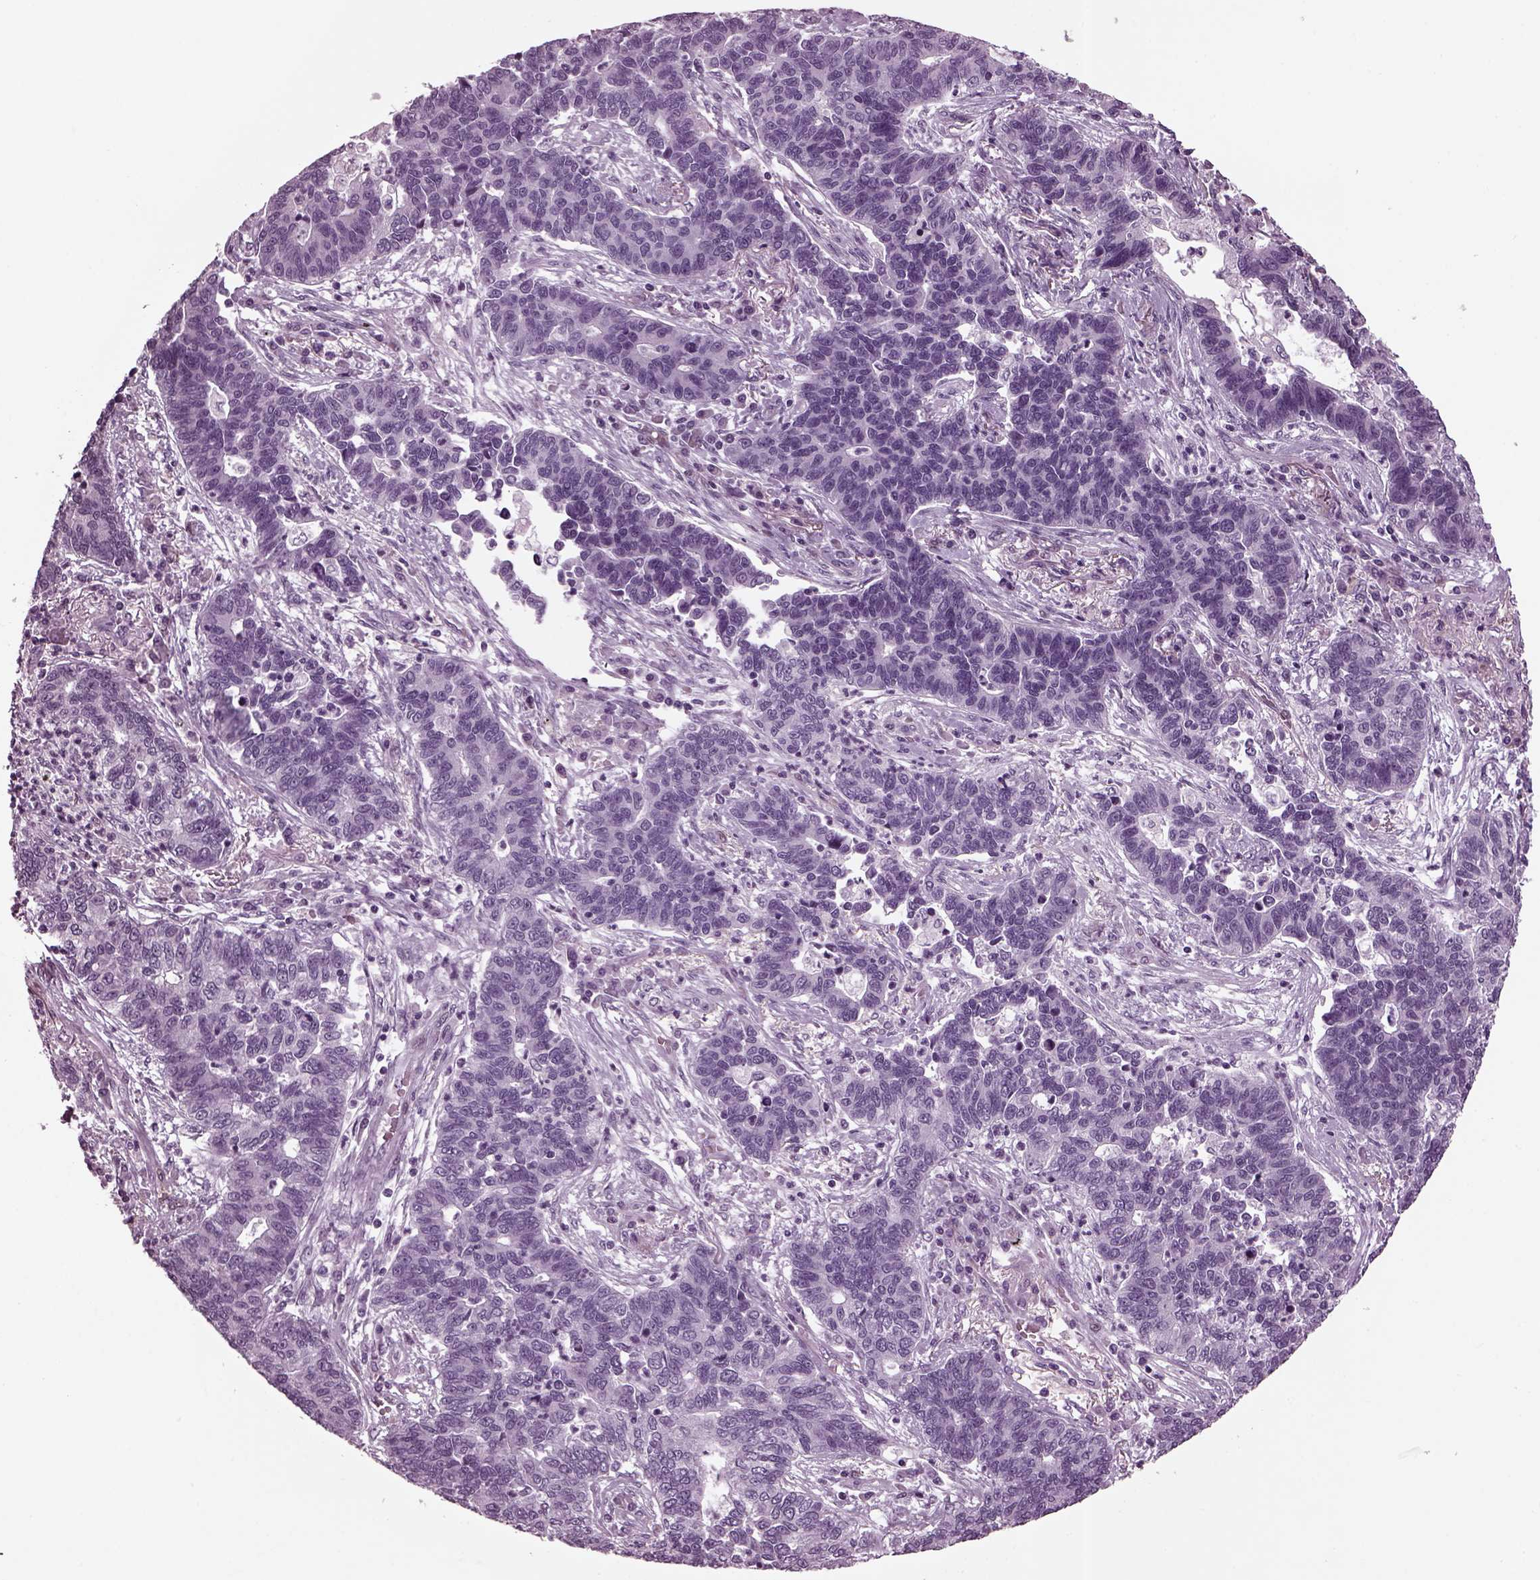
{"staining": {"intensity": "negative", "quantity": "none", "location": "none"}, "tissue": "lung cancer", "cell_type": "Tumor cells", "image_type": "cancer", "snomed": [{"axis": "morphology", "description": "Adenocarcinoma, NOS"}, {"axis": "topography", "description": "Lung"}], "caption": "Tumor cells show no significant staining in lung cancer. The staining was performed using DAB to visualize the protein expression in brown, while the nuclei were stained in blue with hematoxylin (Magnification: 20x).", "gene": "TPPP2", "patient": {"sex": "female", "age": 57}}